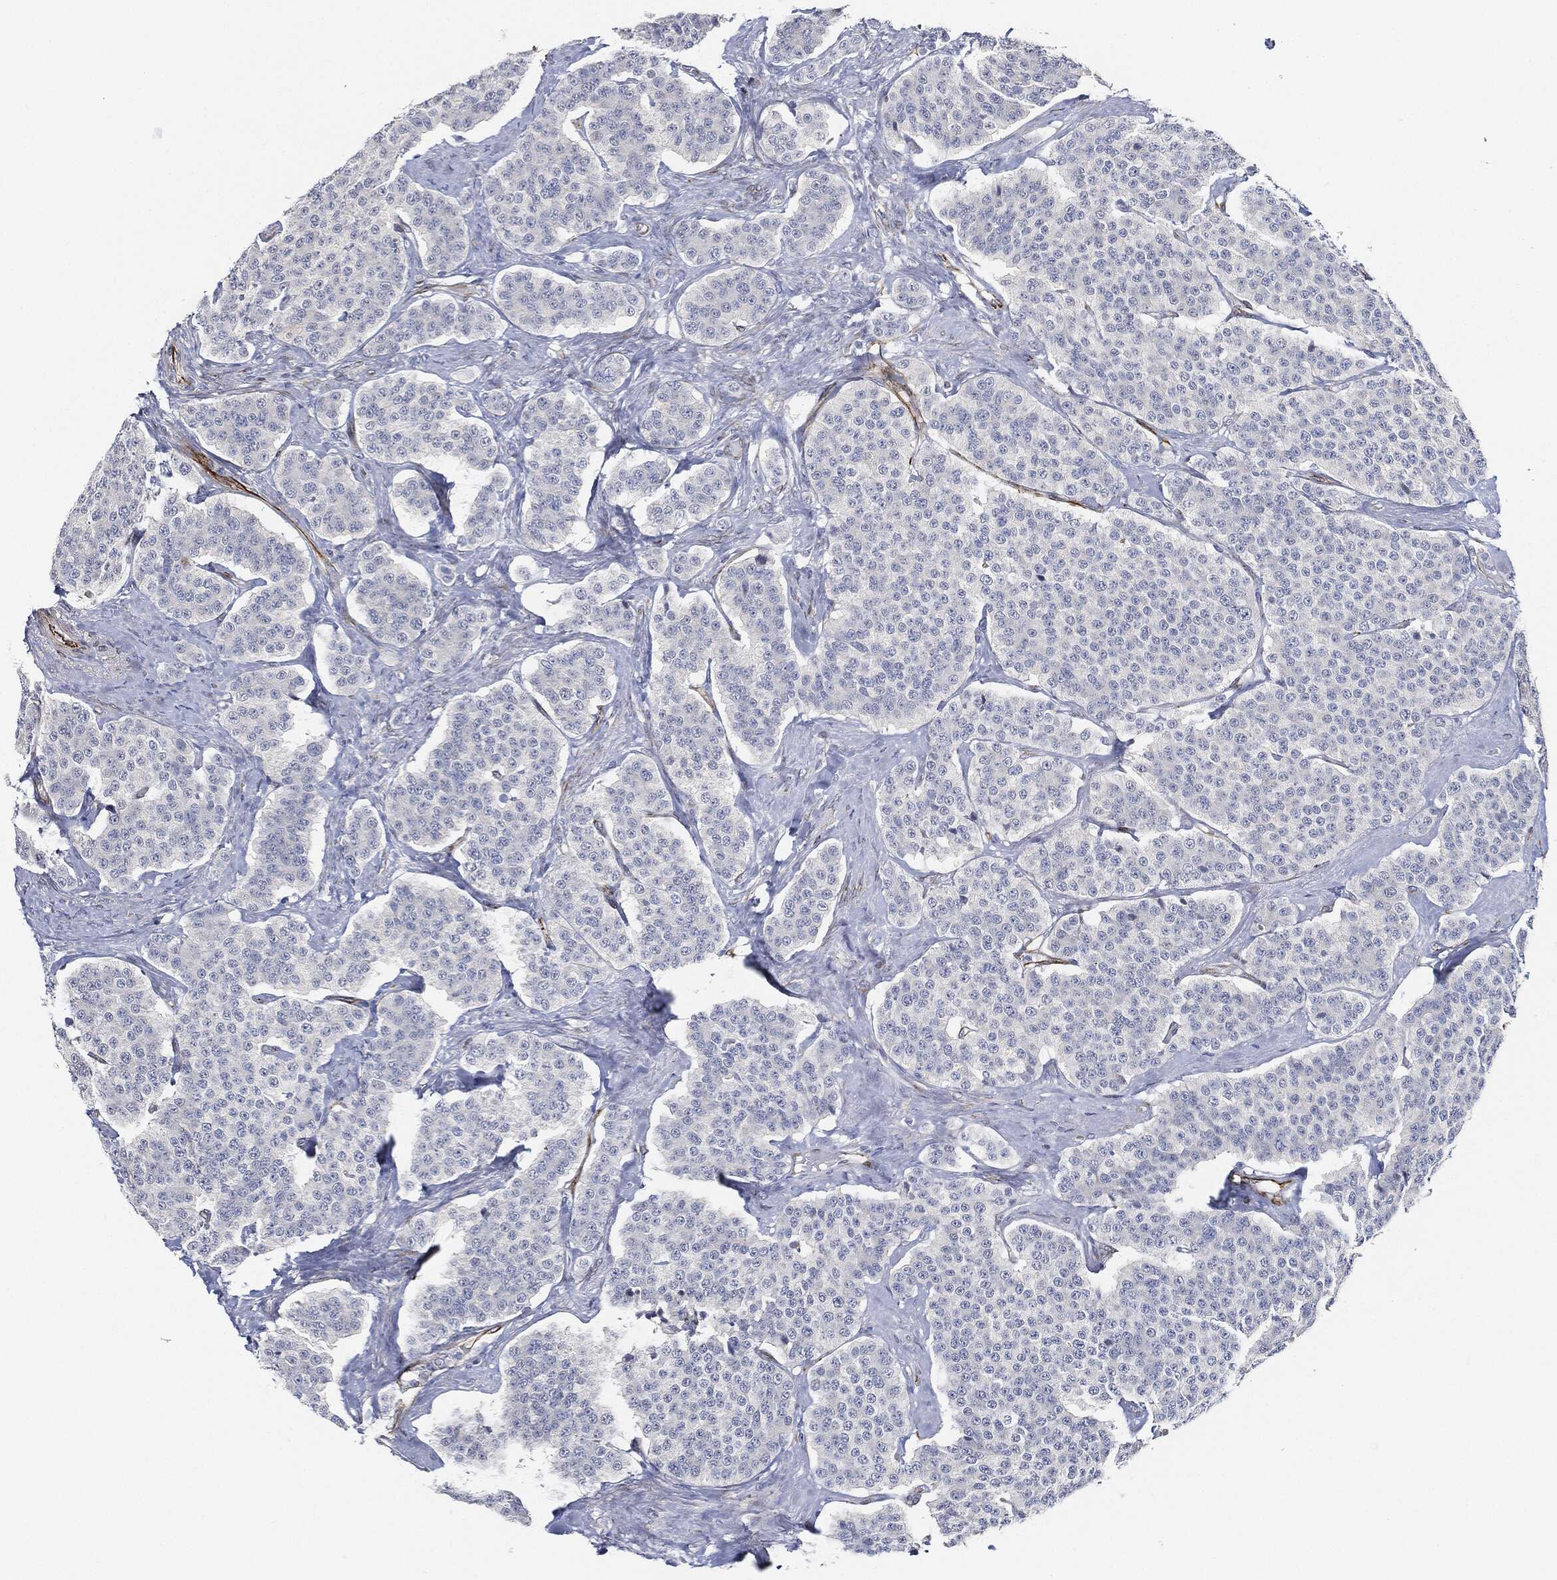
{"staining": {"intensity": "negative", "quantity": "none", "location": "none"}, "tissue": "carcinoid", "cell_type": "Tumor cells", "image_type": "cancer", "snomed": [{"axis": "morphology", "description": "Carcinoid, malignant, NOS"}, {"axis": "topography", "description": "Small intestine"}], "caption": "Micrograph shows no protein positivity in tumor cells of carcinoid (malignant) tissue.", "gene": "THSD1", "patient": {"sex": "female", "age": 58}}